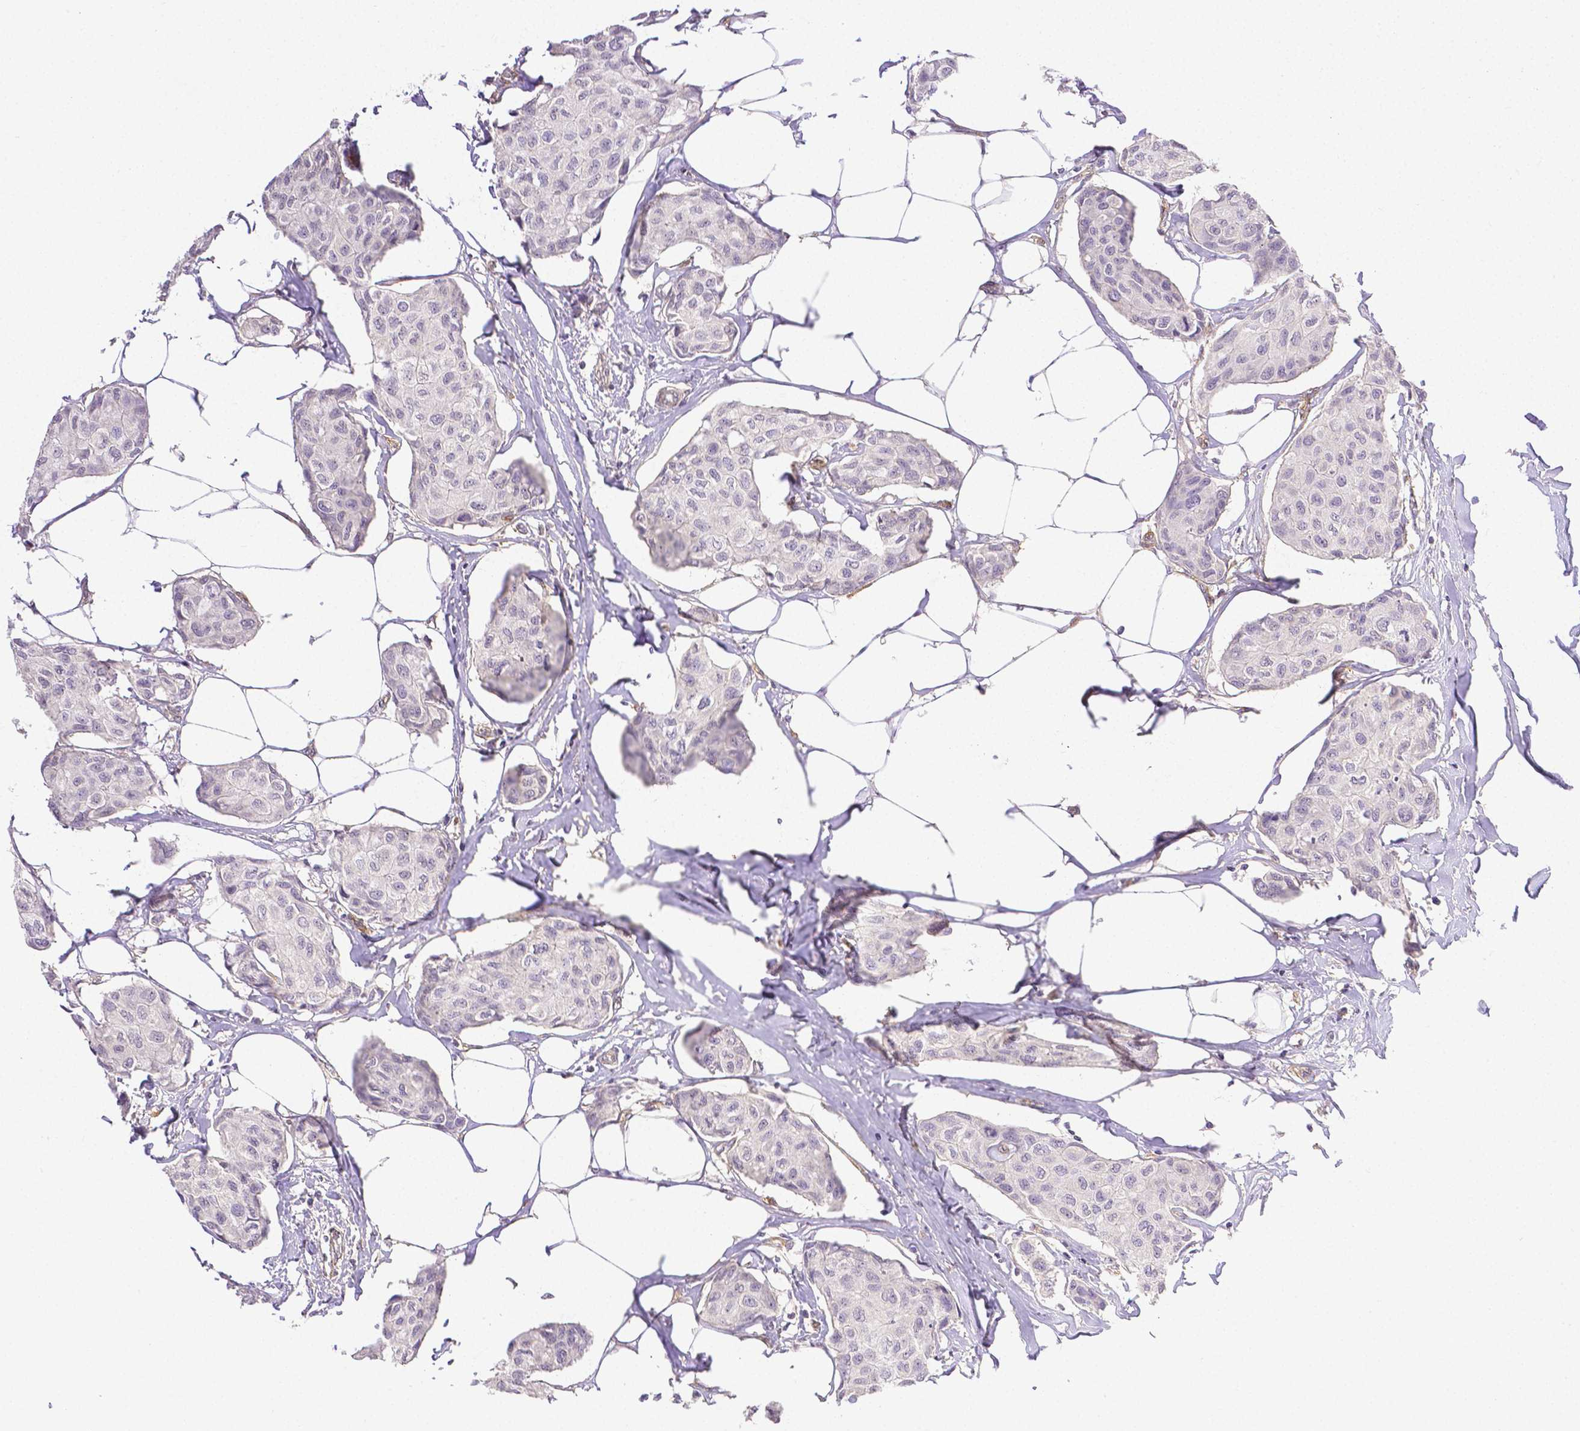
{"staining": {"intensity": "negative", "quantity": "none", "location": "none"}, "tissue": "breast cancer", "cell_type": "Tumor cells", "image_type": "cancer", "snomed": [{"axis": "morphology", "description": "Duct carcinoma"}, {"axis": "topography", "description": "Breast"}], "caption": "IHC of human breast cancer displays no expression in tumor cells.", "gene": "THY1", "patient": {"sex": "female", "age": 80}}